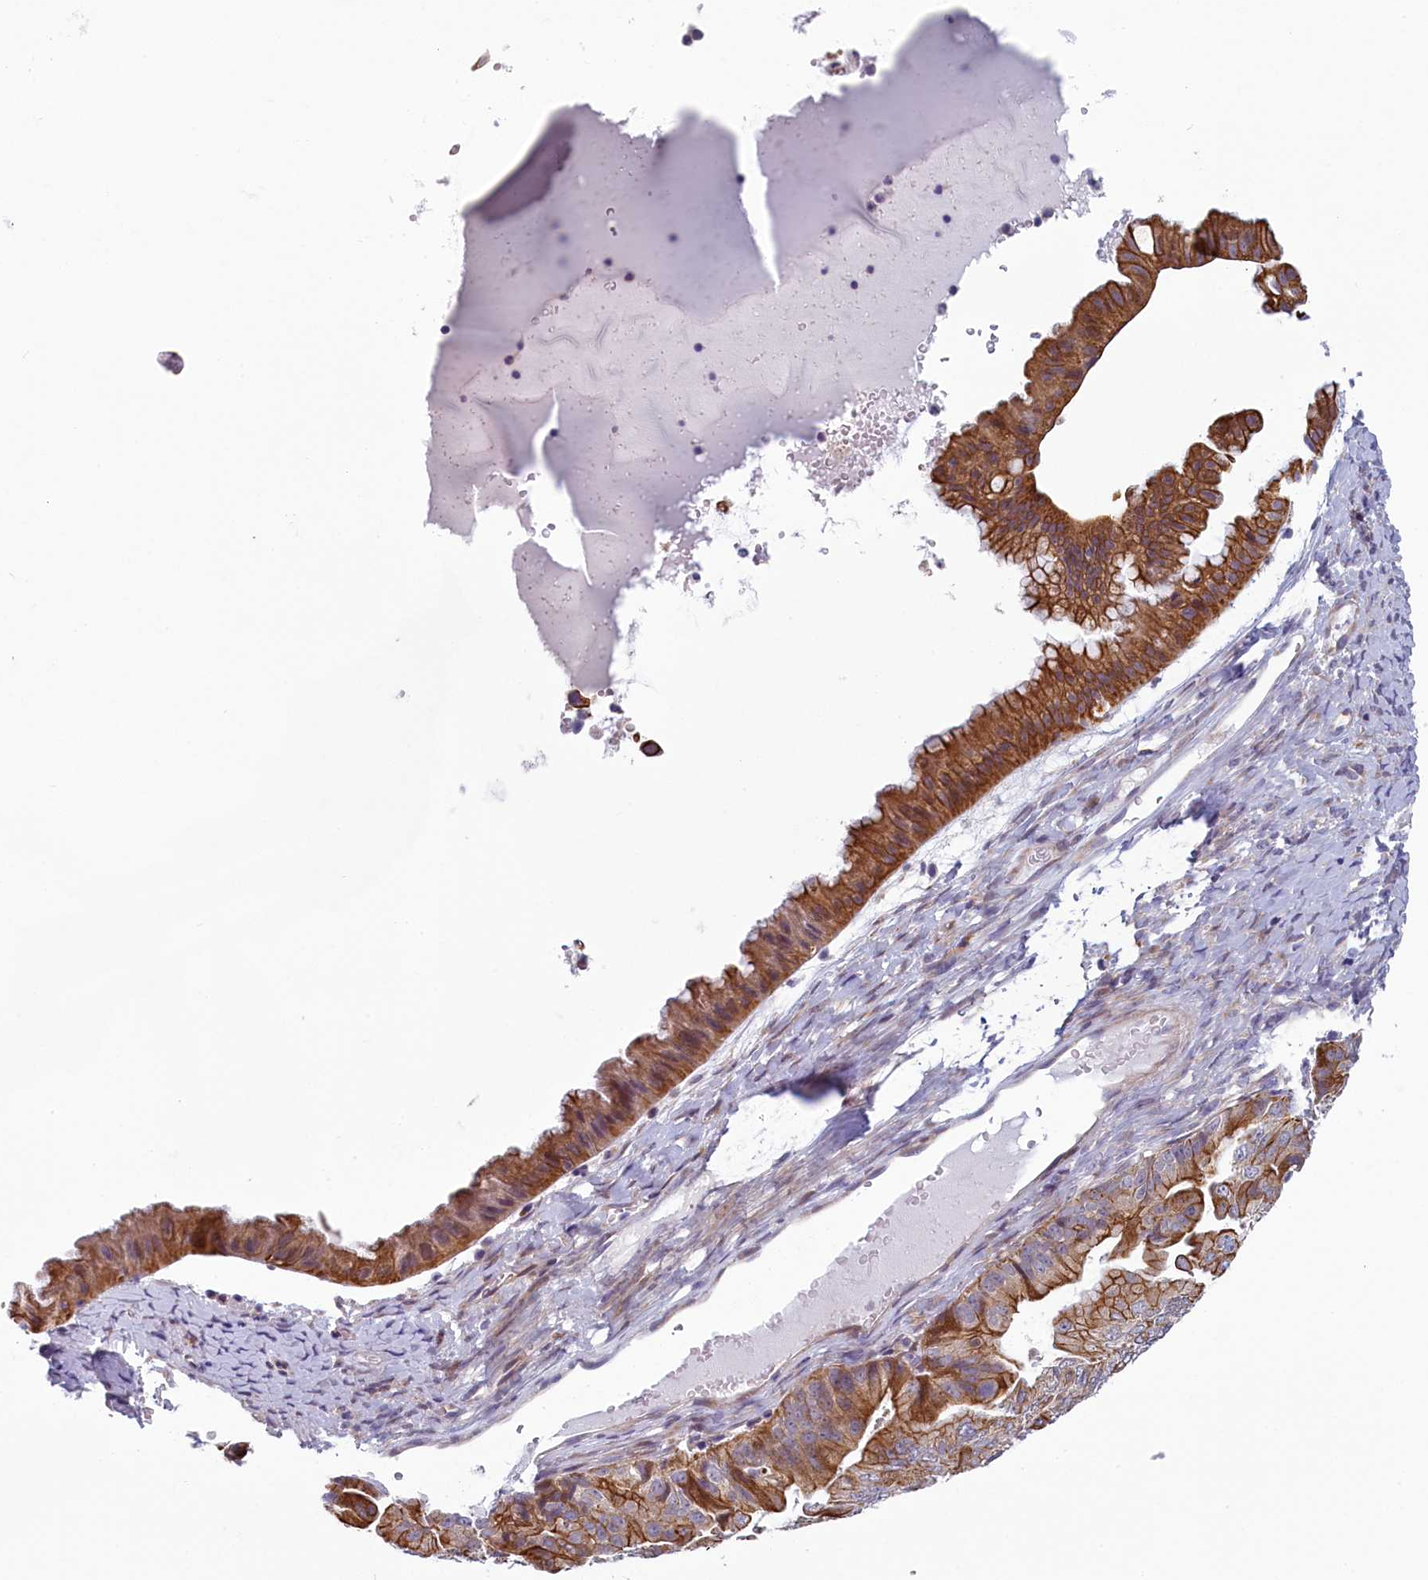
{"staining": {"intensity": "moderate", "quantity": "25%-75%", "location": "cytoplasmic/membranous"}, "tissue": "ovarian cancer", "cell_type": "Tumor cells", "image_type": "cancer", "snomed": [{"axis": "morphology", "description": "Cystadenocarcinoma, mucinous, NOS"}, {"axis": "topography", "description": "Ovary"}], "caption": "IHC (DAB (3,3'-diaminobenzidine)) staining of human ovarian mucinous cystadenocarcinoma exhibits moderate cytoplasmic/membranous protein expression in approximately 25%-75% of tumor cells.", "gene": "ANKRD39", "patient": {"sex": "female", "age": 61}}